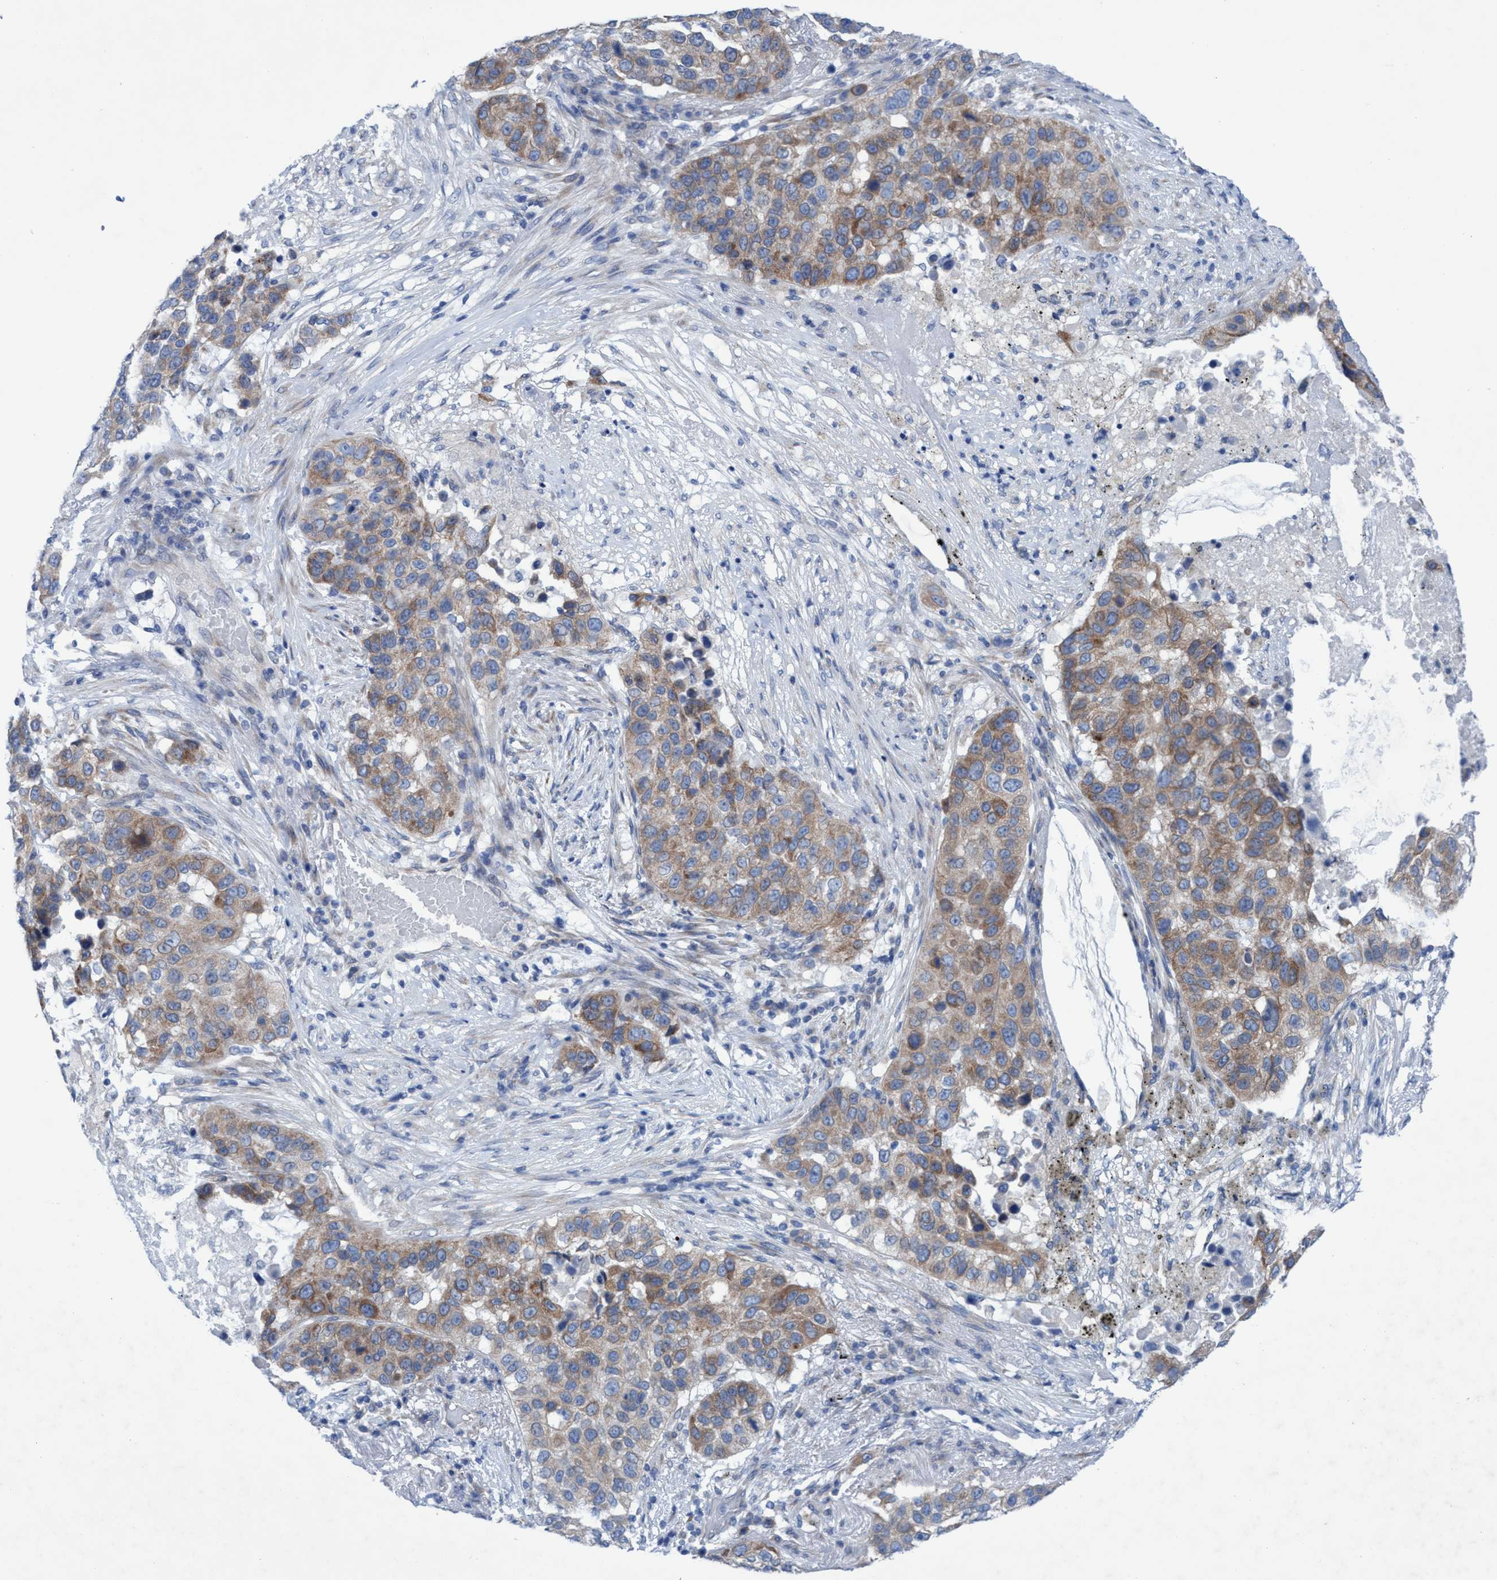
{"staining": {"intensity": "moderate", "quantity": ">75%", "location": "cytoplasmic/membranous"}, "tissue": "lung cancer", "cell_type": "Tumor cells", "image_type": "cancer", "snomed": [{"axis": "morphology", "description": "Squamous cell carcinoma, NOS"}, {"axis": "topography", "description": "Lung"}], "caption": "The histopathology image exhibits a brown stain indicating the presence of a protein in the cytoplasmic/membranous of tumor cells in lung squamous cell carcinoma.", "gene": "RSAD1", "patient": {"sex": "male", "age": 57}}